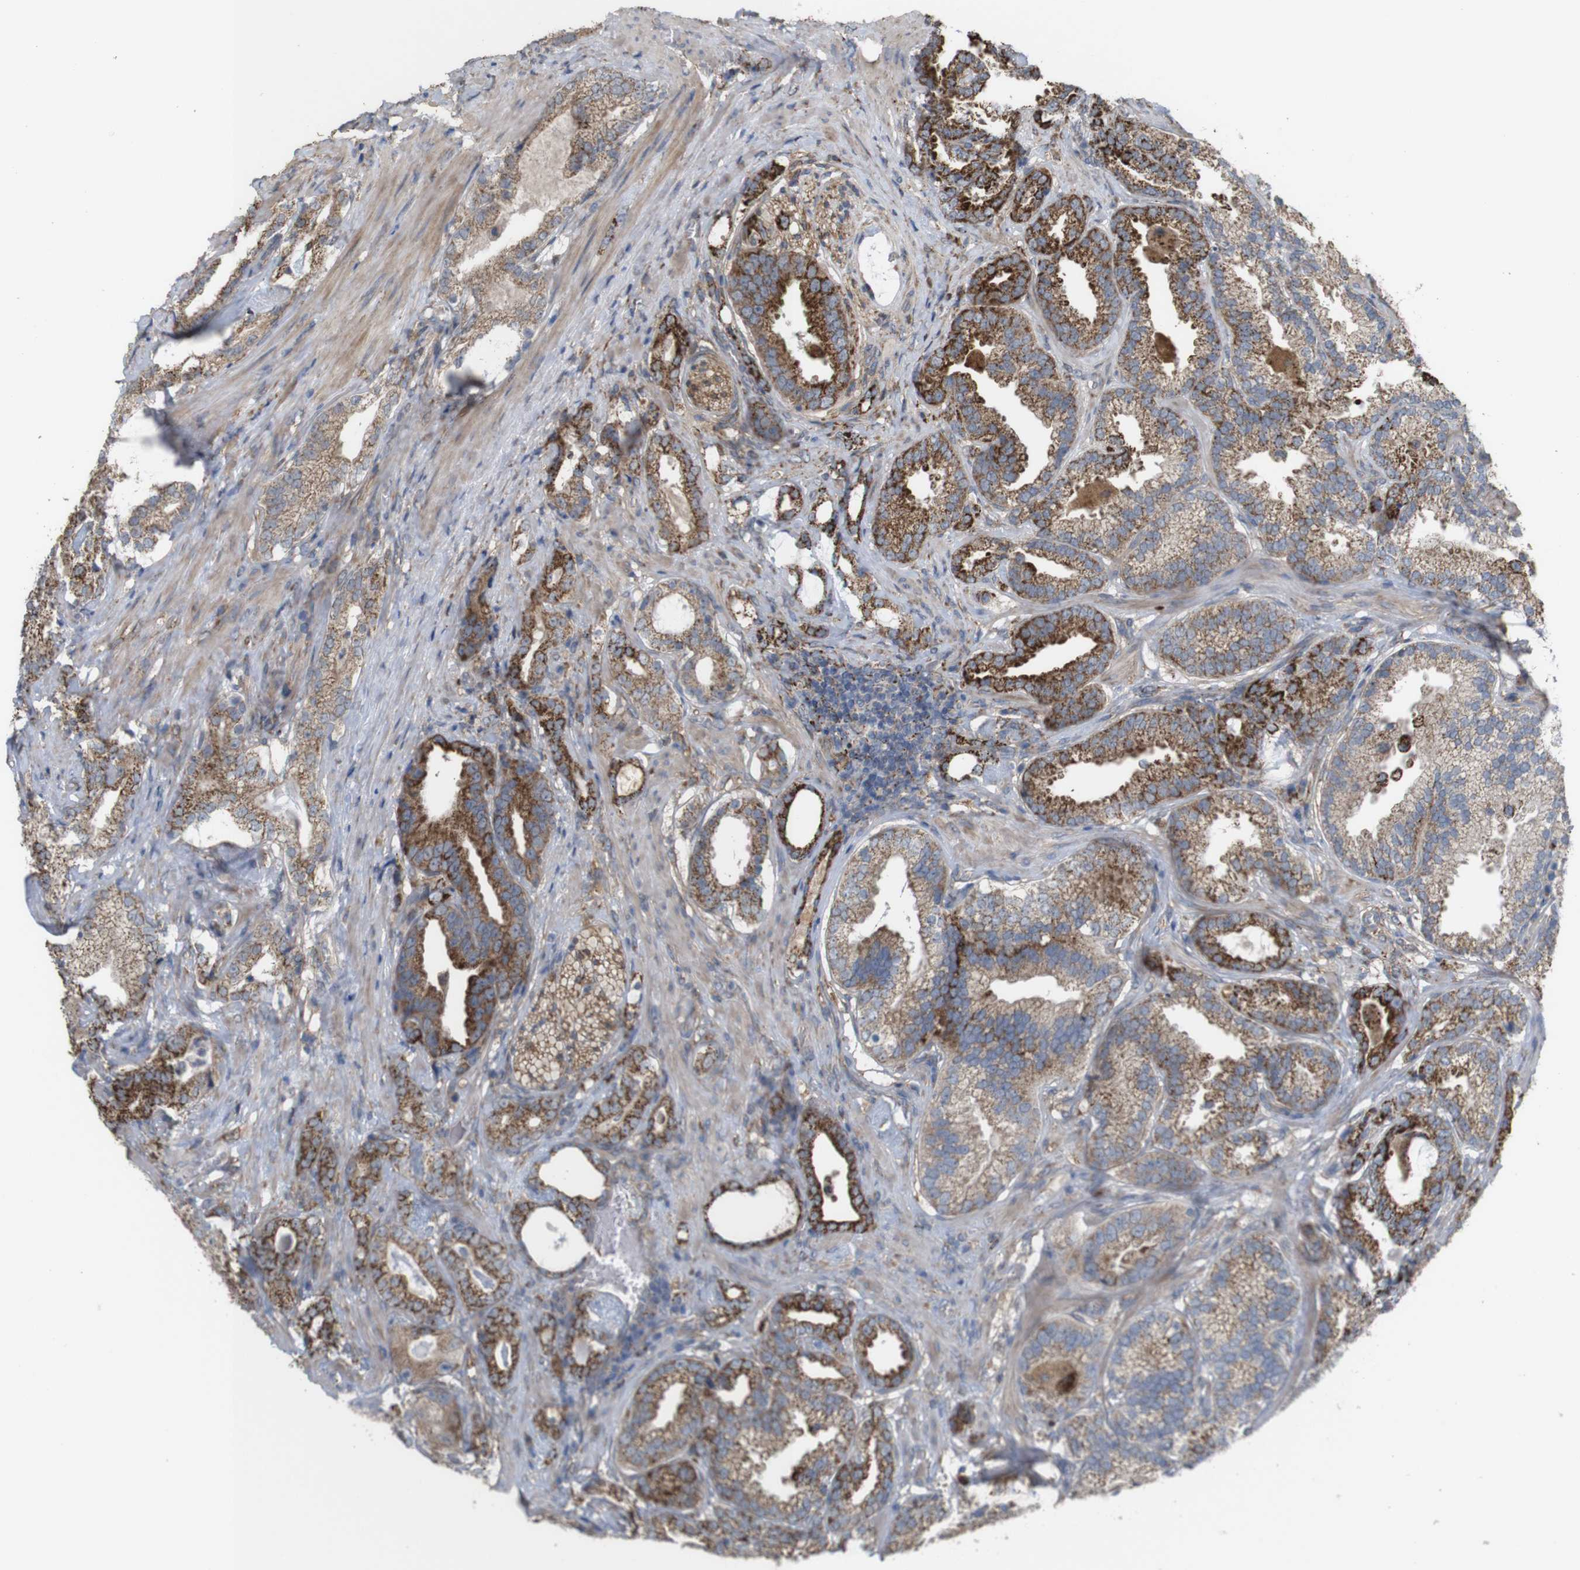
{"staining": {"intensity": "strong", "quantity": "25%-75%", "location": "cytoplasmic/membranous"}, "tissue": "prostate cancer", "cell_type": "Tumor cells", "image_type": "cancer", "snomed": [{"axis": "morphology", "description": "Adenocarcinoma, Low grade"}, {"axis": "topography", "description": "Prostate"}], "caption": "Immunohistochemistry histopathology image of neoplastic tissue: human prostate adenocarcinoma (low-grade) stained using immunohistochemistry reveals high levels of strong protein expression localized specifically in the cytoplasmic/membranous of tumor cells, appearing as a cytoplasmic/membranous brown color.", "gene": "PTPRR", "patient": {"sex": "male", "age": 59}}